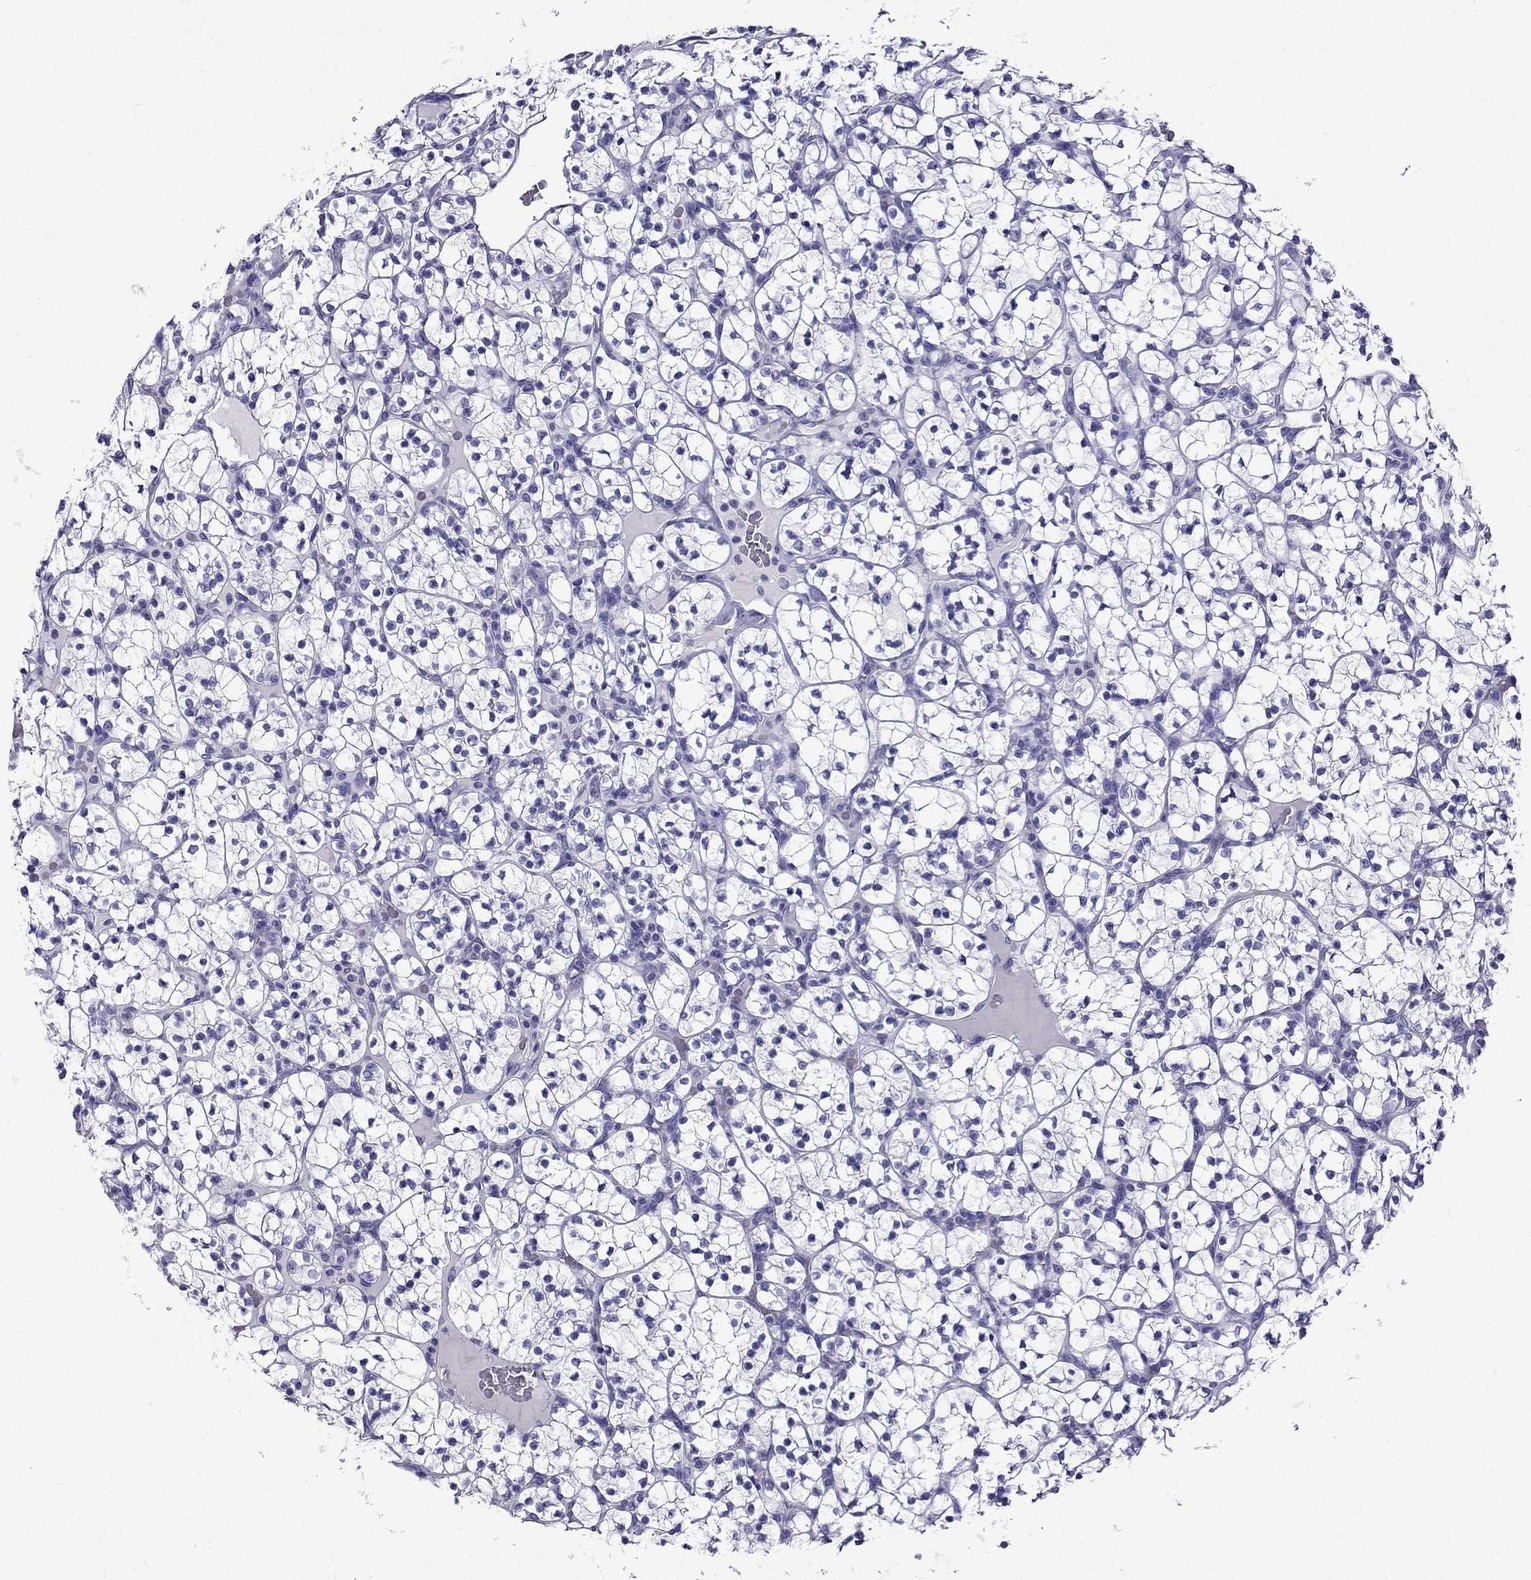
{"staining": {"intensity": "negative", "quantity": "none", "location": "none"}, "tissue": "renal cancer", "cell_type": "Tumor cells", "image_type": "cancer", "snomed": [{"axis": "morphology", "description": "Adenocarcinoma, NOS"}, {"axis": "topography", "description": "Kidney"}], "caption": "This is an immunohistochemistry (IHC) micrograph of human adenocarcinoma (renal). There is no expression in tumor cells.", "gene": "ERC2", "patient": {"sex": "female", "age": 89}}